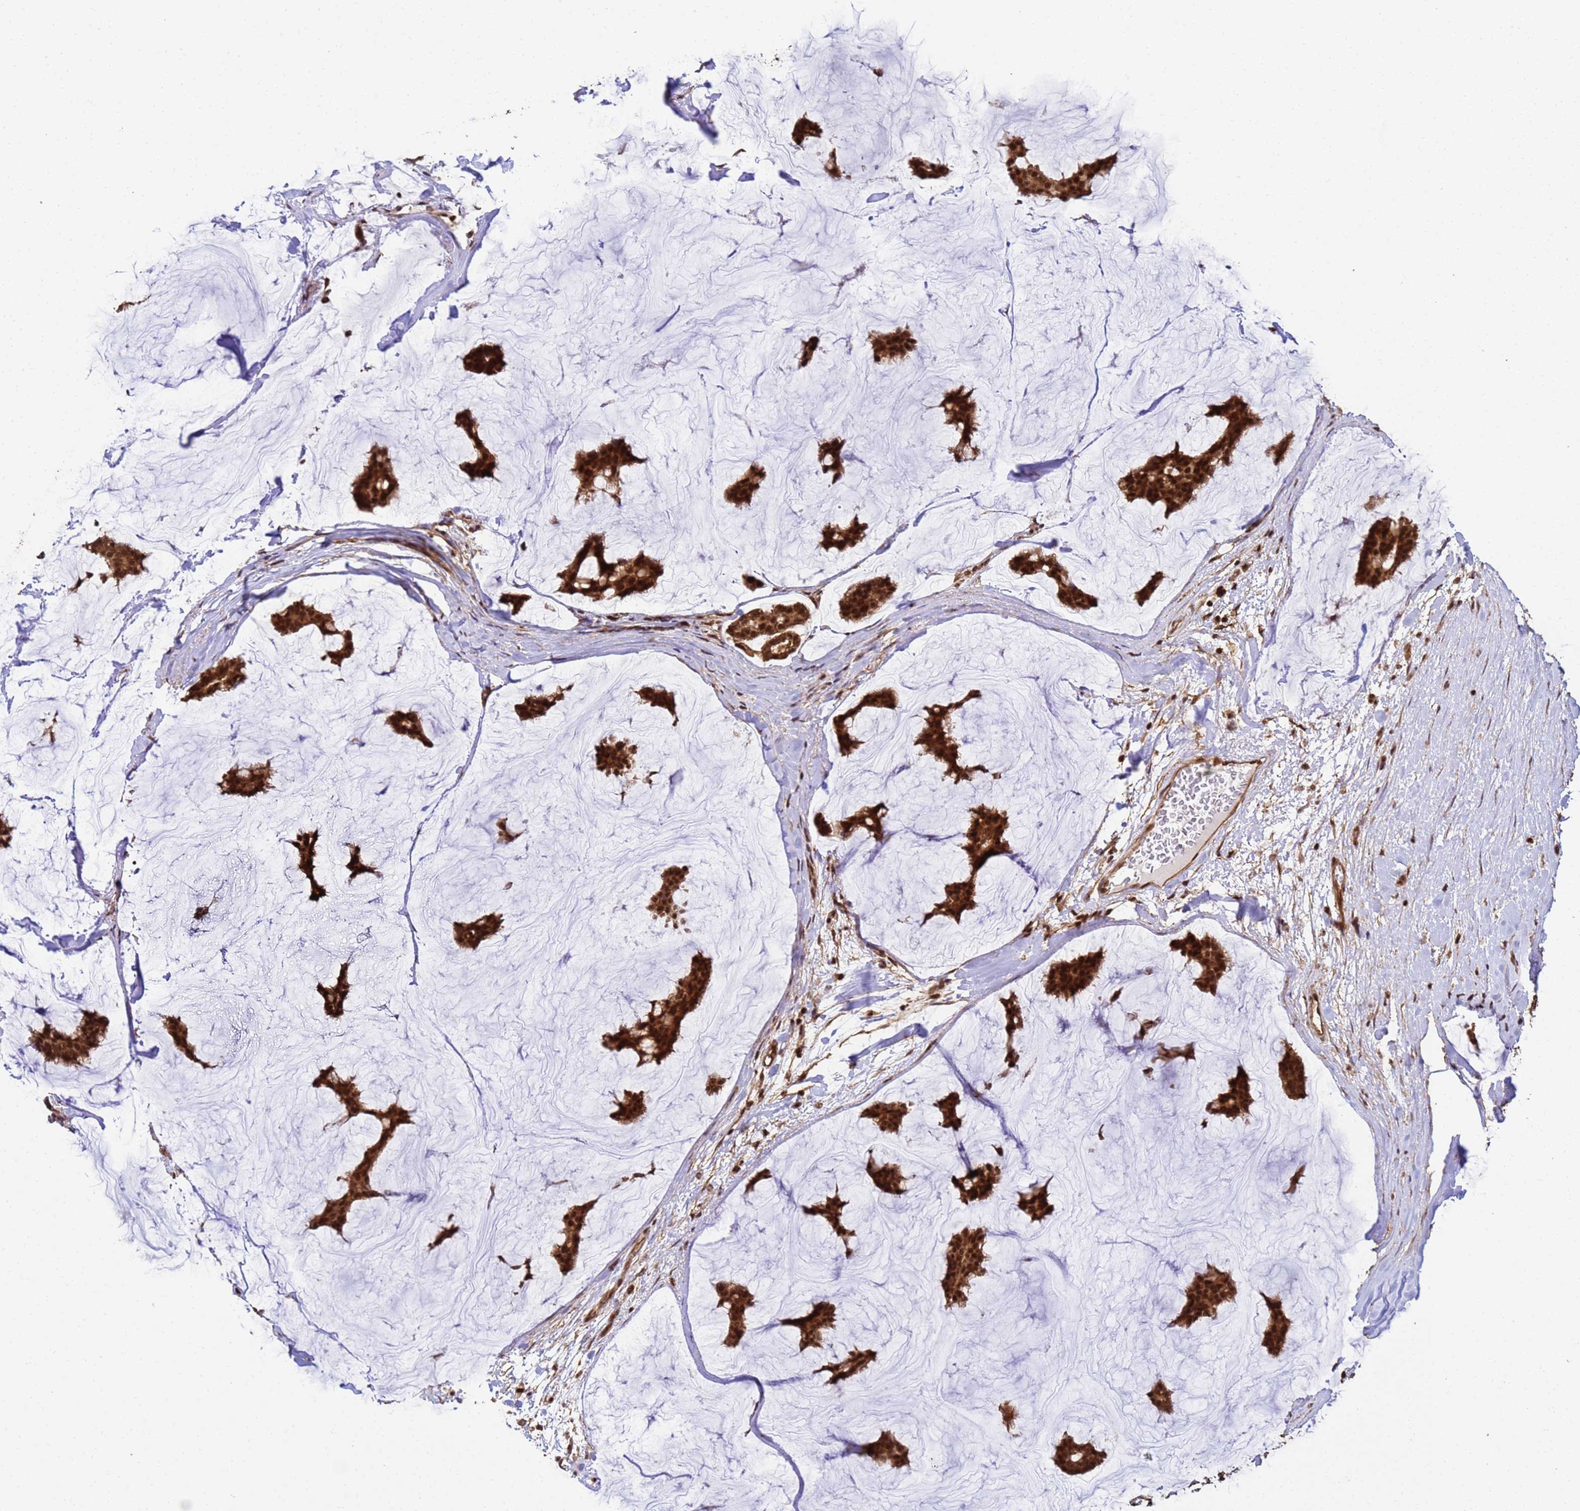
{"staining": {"intensity": "strong", "quantity": ">75%", "location": "cytoplasmic/membranous,nuclear"}, "tissue": "breast cancer", "cell_type": "Tumor cells", "image_type": "cancer", "snomed": [{"axis": "morphology", "description": "Duct carcinoma"}, {"axis": "topography", "description": "Breast"}], "caption": "Protein staining of breast cancer (infiltrating ductal carcinoma) tissue exhibits strong cytoplasmic/membranous and nuclear positivity in about >75% of tumor cells. The staining is performed using DAB brown chromogen to label protein expression. The nuclei are counter-stained blue using hematoxylin.", "gene": "SYF2", "patient": {"sex": "female", "age": 93}}